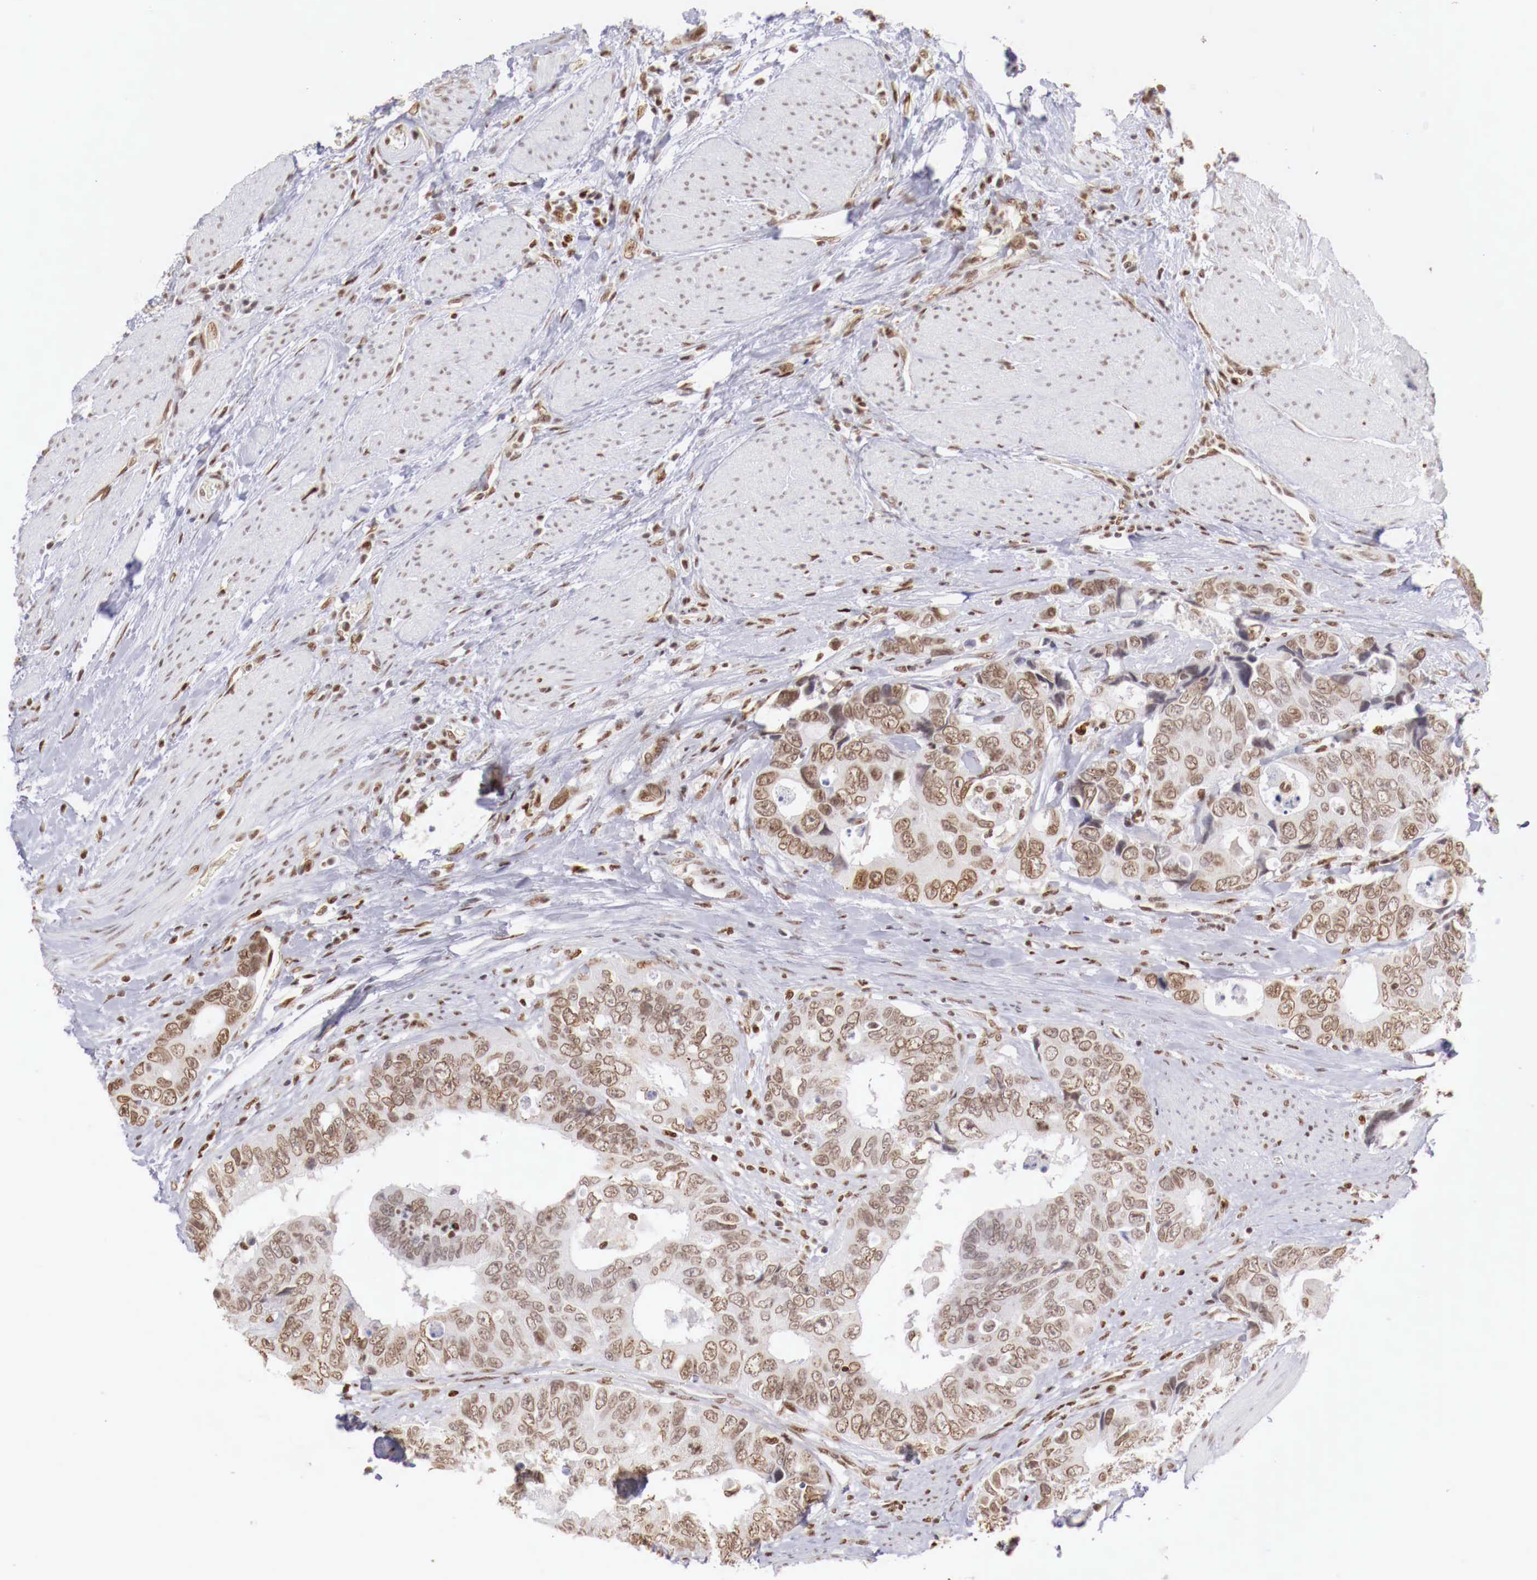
{"staining": {"intensity": "moderate", "quantity": ">75%", "location": "nuclear"}, "tissue": "colorectal cancer", "cell_type": "Tumor cells", "image_type": "cancer", "snomed": [{"axis": "morphology", "description": "Adenocarcinoma, NOS"}, {"axis": "topography", "description": "Rectum"}], "caption": "The micrograph displays staining of colorectal cancer (adenocarcinoma), revealing moderate nuclear protein staining (brown color) within tumor cells.", "gene": "MAX", "patient": {"sex": "female", "age": 67}}